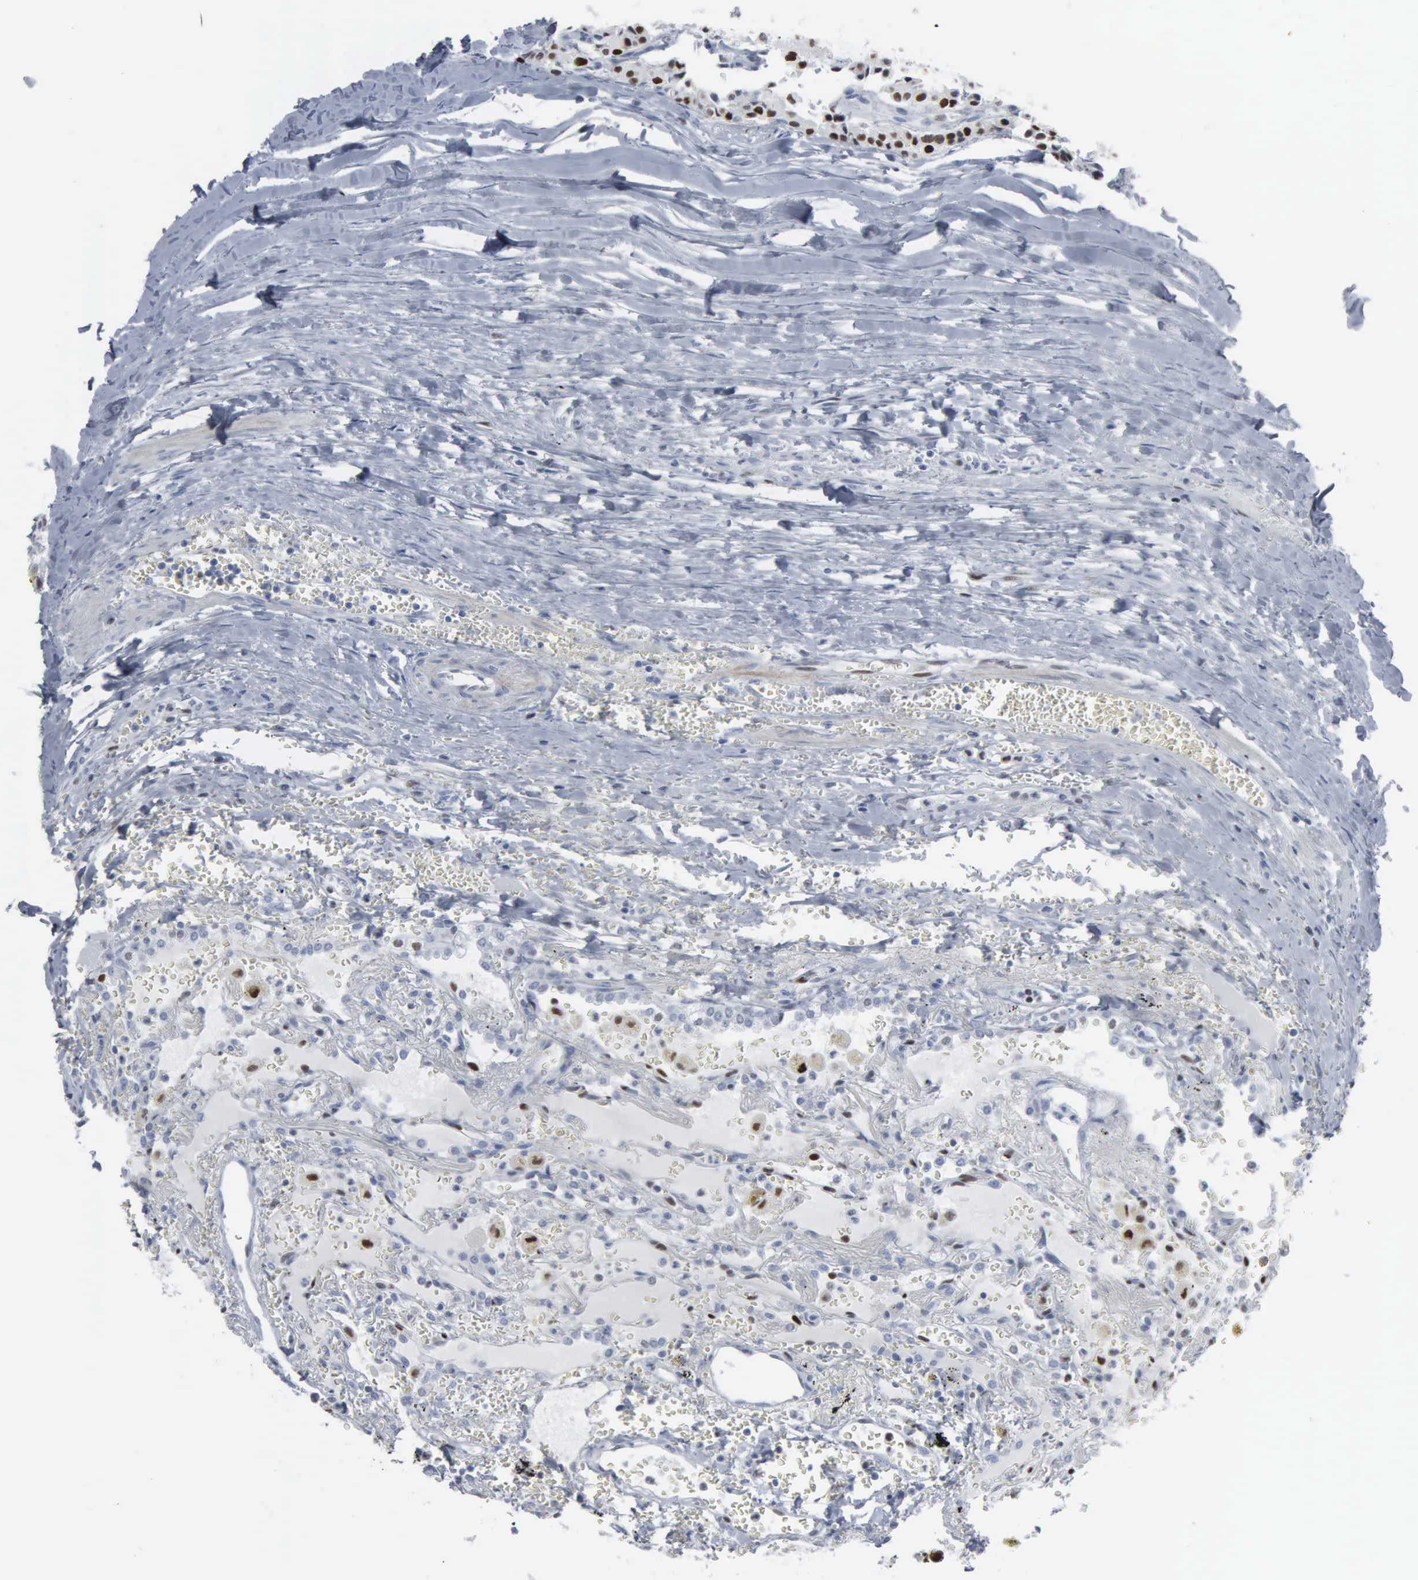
{"staining": {"intensity": "strong", "quantity": ">75%", "location": "nuclear"}, "tissue": "carcinoid", "cell_type": "Tumor cells", "image_type": "cancer", "snomed": [{"axis": "morphology", "description": "Carcinoid, malignant, NOS"}, {"axis": "topography", "description": "Bronchus"}], "caption": "An image of human carcinoid stained for a protein exhibits strong nuclear brown staining in tumor cells. Ihc stains the protein of interest in brown and the nuclei are stained blue.", "gene": "CCND3", "patient": {"sex": "male", "age": 55}}